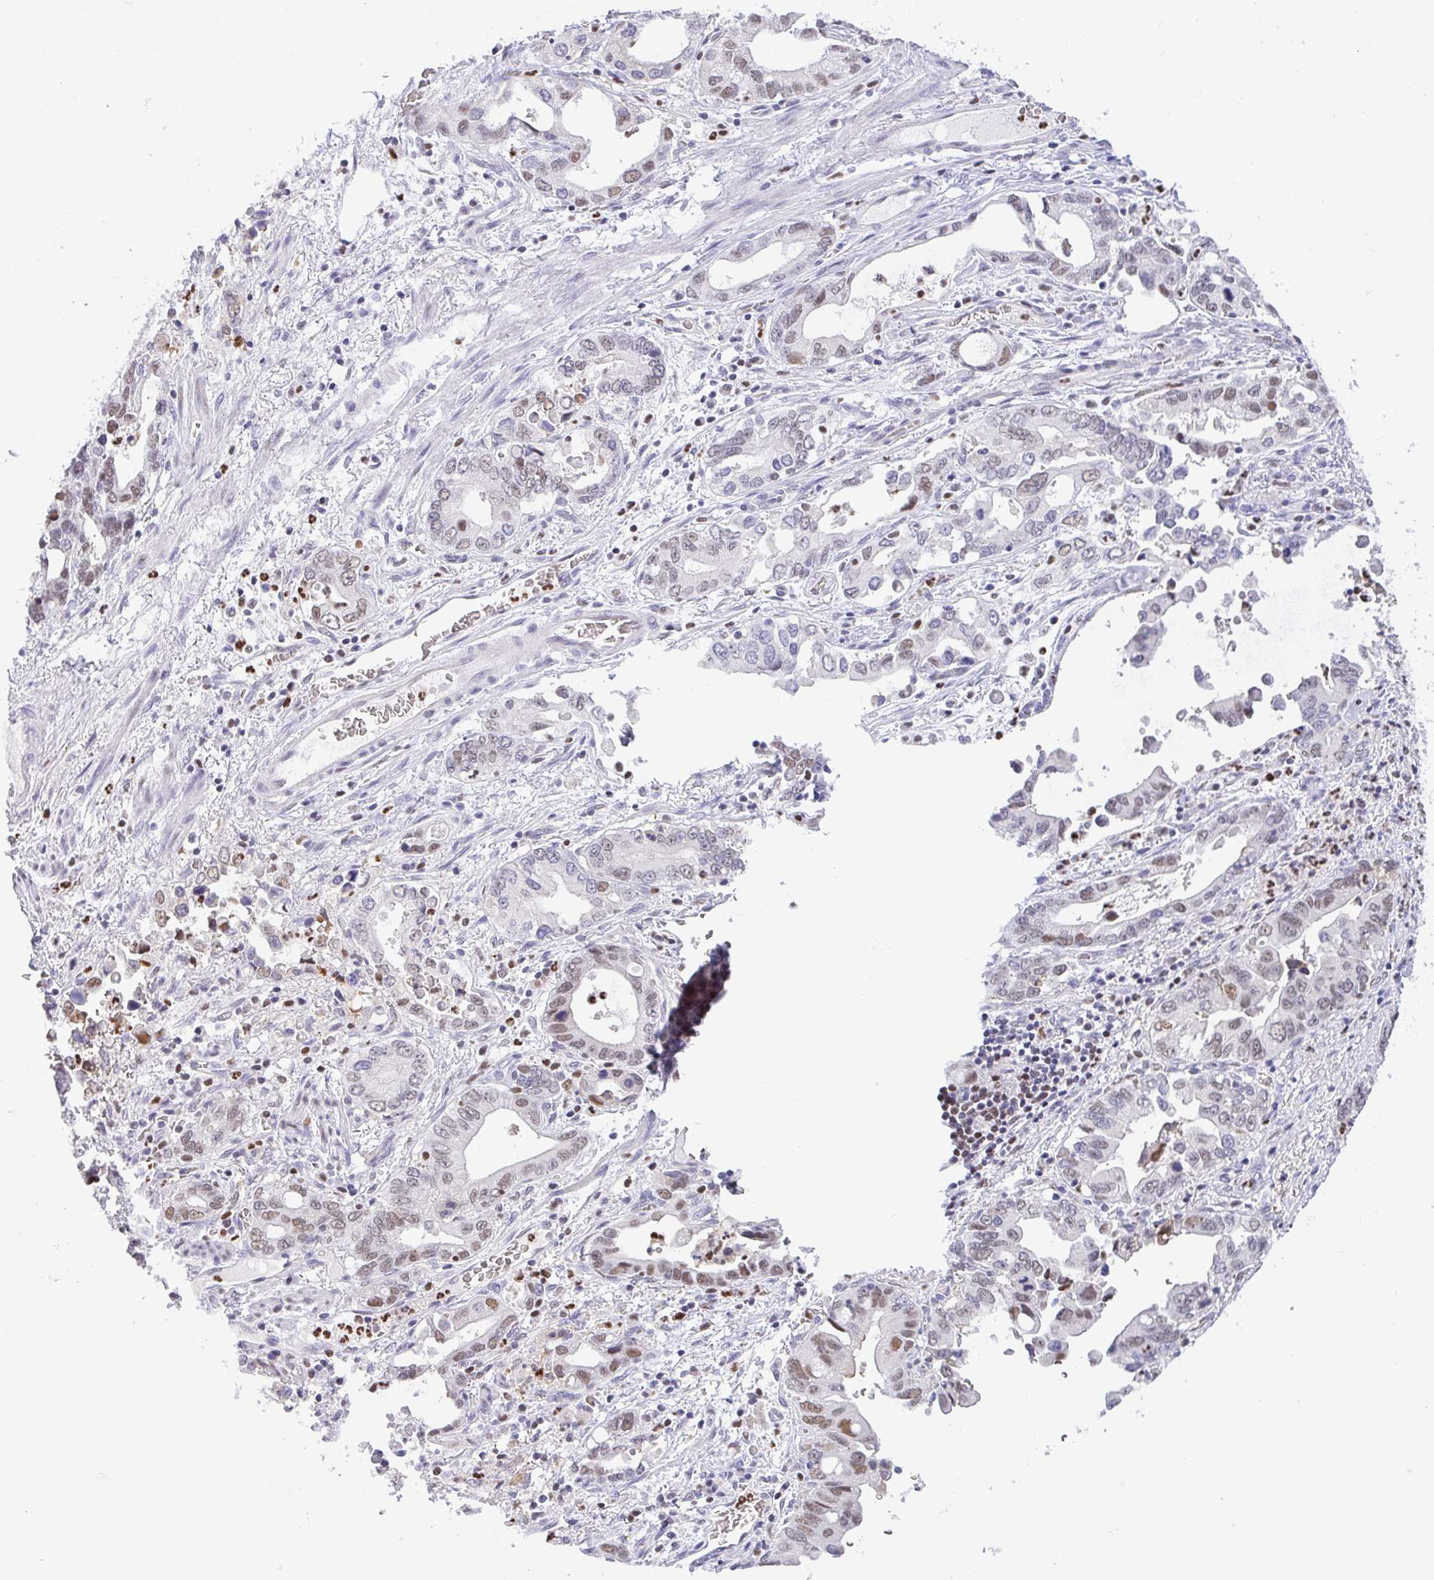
{"staining": {"intensity": "moderate", "quantity": "<25%", "location": "nuclear"}, "tissue": "stomach cancer", "cell_type": "Tumor cells", "image_type": "cancer", "snomed": [{"axis": "morphology", "description": "Adenocarcinoma, NOS"}, {"axis": "topography", "description": "Stomach, upper"}], "caption": "Stomach cancer tissue exhibits moderate nuclear expression in approximately <25% of tumor cells, visualized by immunohistochemistry.", "gene": "BBX", "patient": {"sex": "male", "age": 74}}